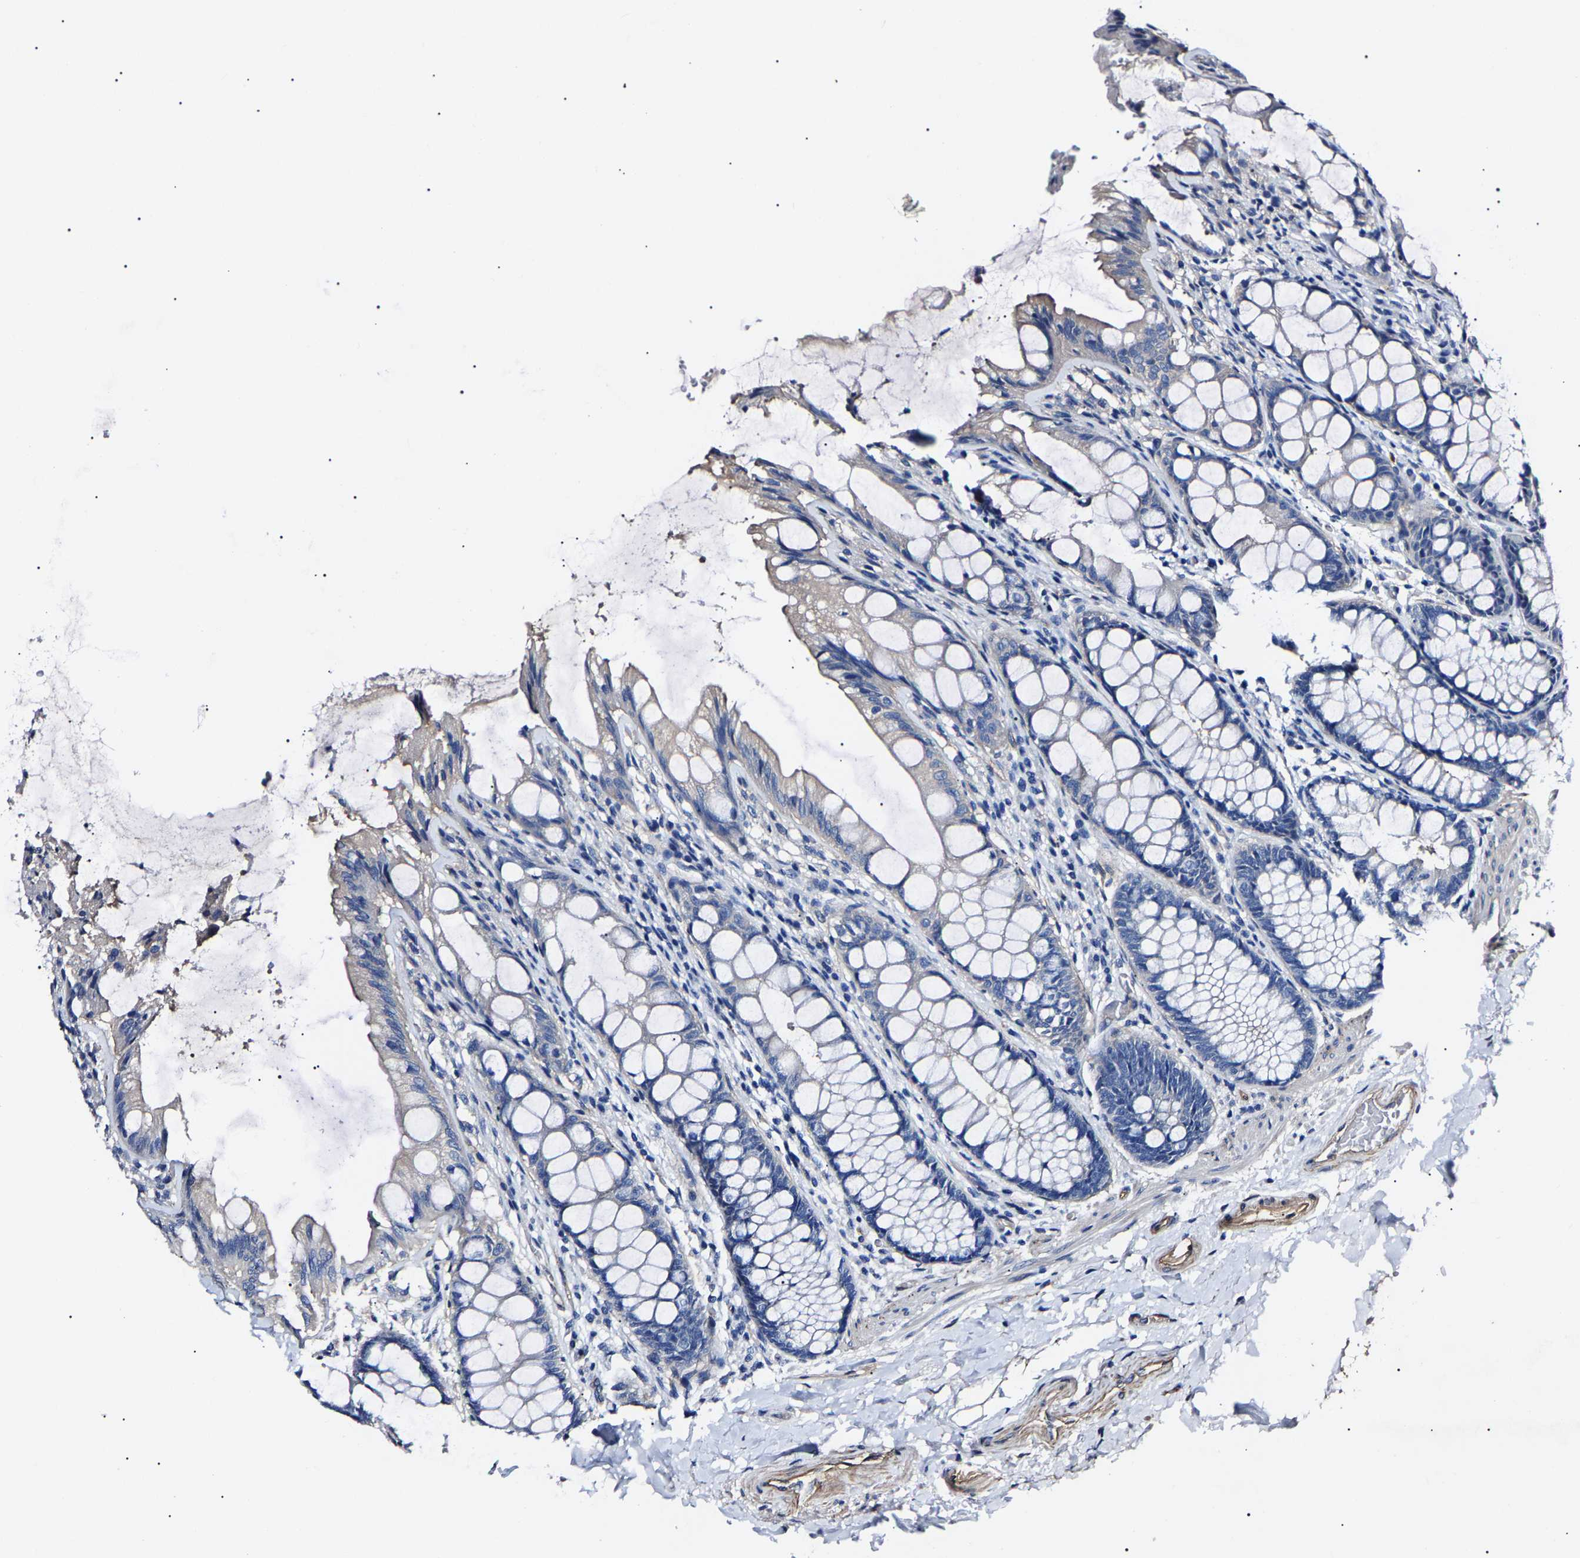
{"staining": {"intensity": "moderate", "quantity": "25%-75%", "location": "cytoplasmic/membranous"}, "tissue": "colon", "cell_type": "Endothelial cells", "image_type": "normal", "snomed": [{"axis": "morphology", "description": "Normal tissue, NOS"}, {"axis": "topography", "description": "Colon"}], "caption": "Protein staining demonstrates moderate cytoplasmic/membranous expression in about 25%-75% of endothelial cells in normal colon.", "gene": "KLHL42", "patient": {"sex": "male", "age": 47}}